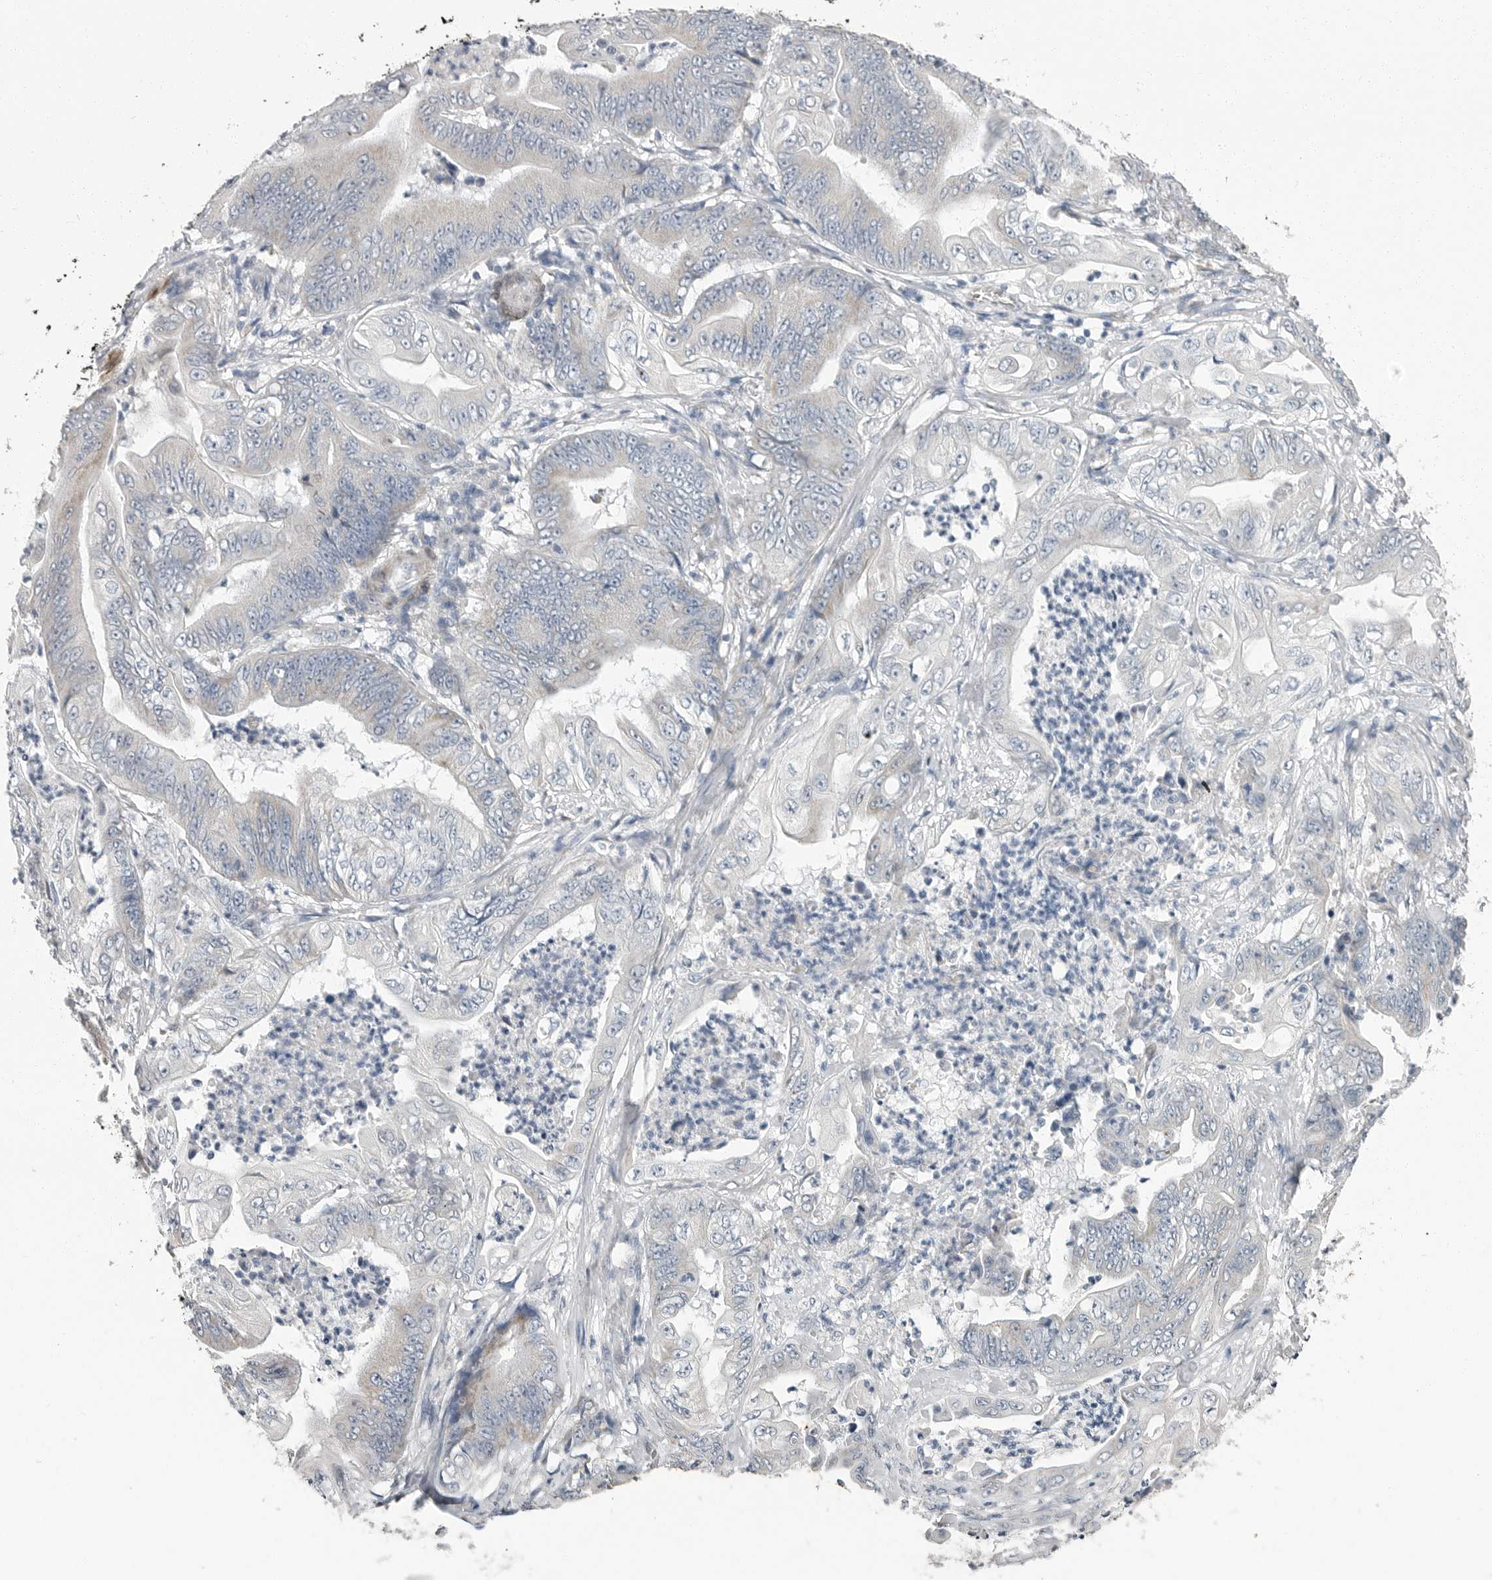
{"staining": {"intensity": "negative", "quantity": "none", "location": "none"}, "tissue": "stomach cancer", "cell_type": "Tumor cells", "image_type": "cancer", "snomed": [{"axis": "morphology", "description": "Adenocarcinoma, NOS"}, {"axis": "topography", "description": "Stomach"}], "caption": "Stomach cancer was stained to show a protein in brown. There is no significant expression in tumor cells.", "gene": "PLN", "patient": {"sex": "female", "age": 73}}